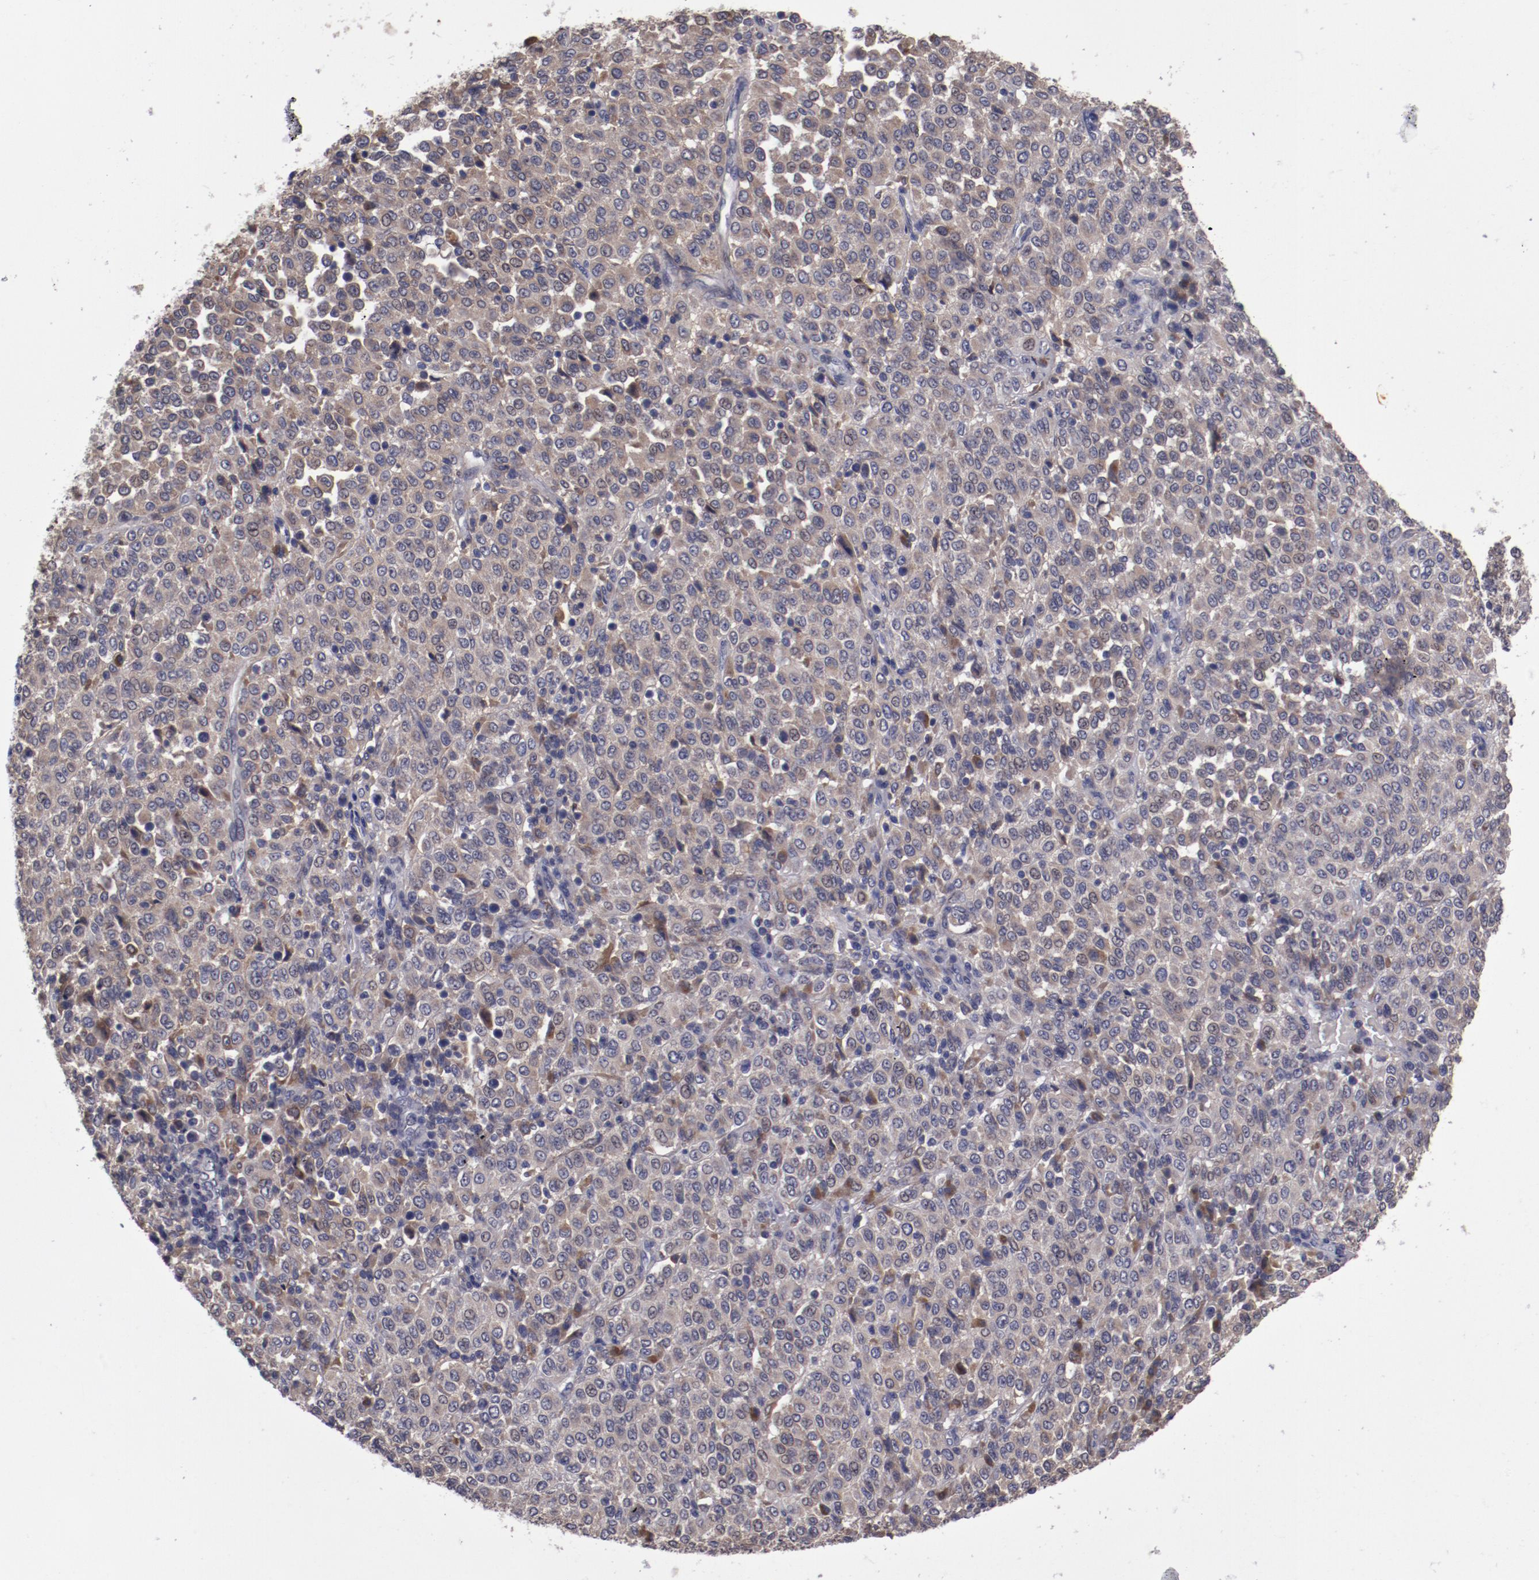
{"staining": {"intensity": "weak", "quantity": ">75%", "location": "cytoplasmic/membranous"}, "tissue": "melanoma", "cell_type": "Tumor cells", "image_type": "cancer", "snomed": [{"axis": "morphology", "description": "Malignant melanoma, Metastatic site"}, {"axis": "topography", "description": "Pancreas"}], "caption": "A high-resolution histopathology image shows immunohistochemistry (IHC) staining of malignant melanoma (metastatic site), which demonstrates weak cytoplasmic/membranous positivity in approximately >75% of tumor cells.", "gene": "IL12A", "patient": {"sex": "female", "age": 30}}